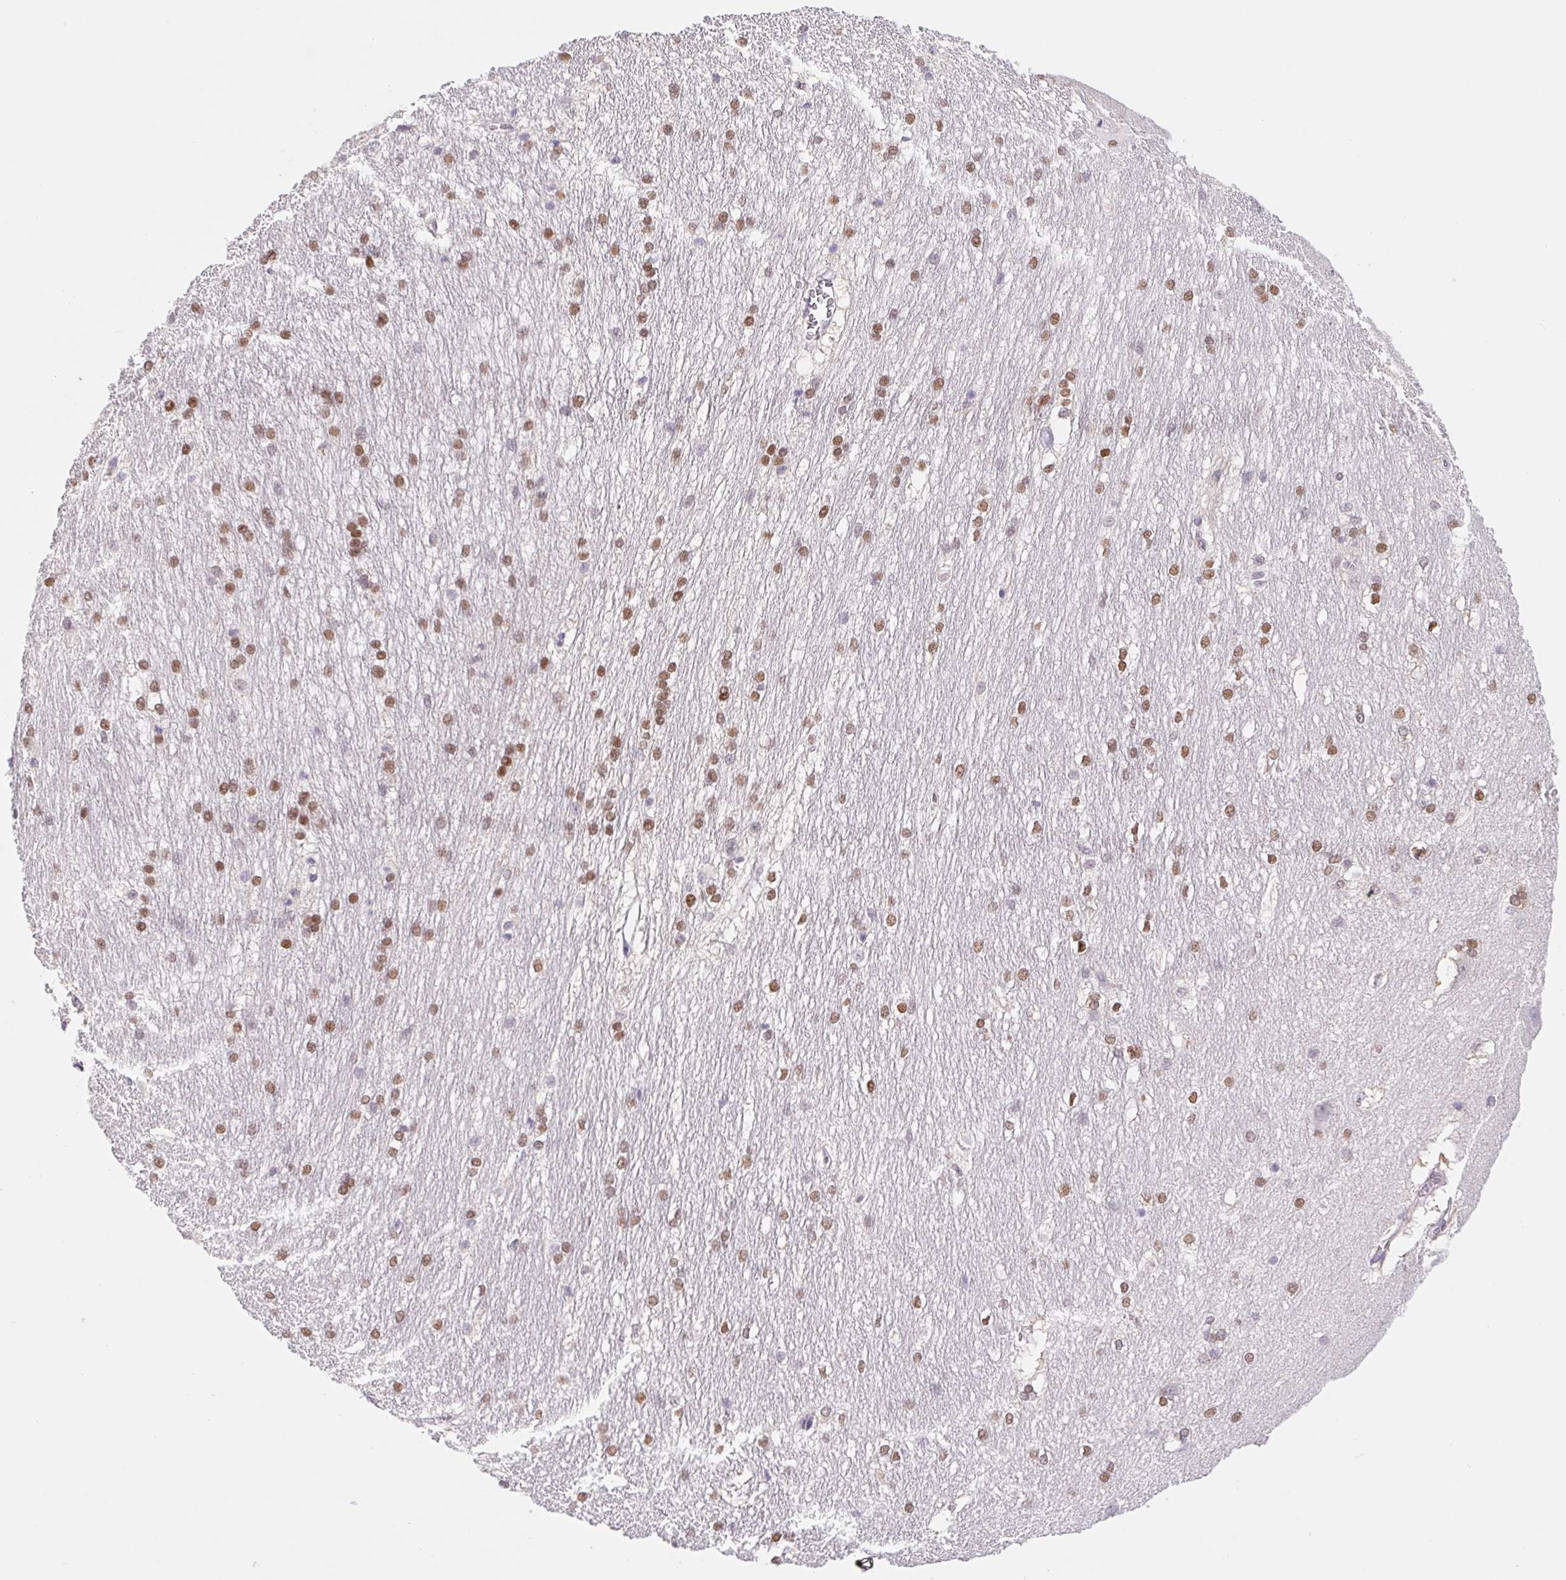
{"staining": {"intensity": "moderate", "quantity": "25%-75%", "location": "nuclear"}, "tissue": "hippocampus", "cell_type": "Glial cells", "image_type": "normal", "snomed": [{"axis": "morphology", "description": "Normal tissue, NOS"}, {"axis": "topography", "description": "Cerebral cortex"}, {"axis": "topography", "description": "Hippocampus"}], "caption": "IHC of normal hippocampus demonstrates medium levels of moderate nuclear expression in approximately 25%-75% of glial cells. Using DAB (brown) and hematoxylin (blue) stains, captured at high magnification using brightfield microscopy.", "gene": "L3MBTL4", "patient": {"sex": "female", "age": 19}}